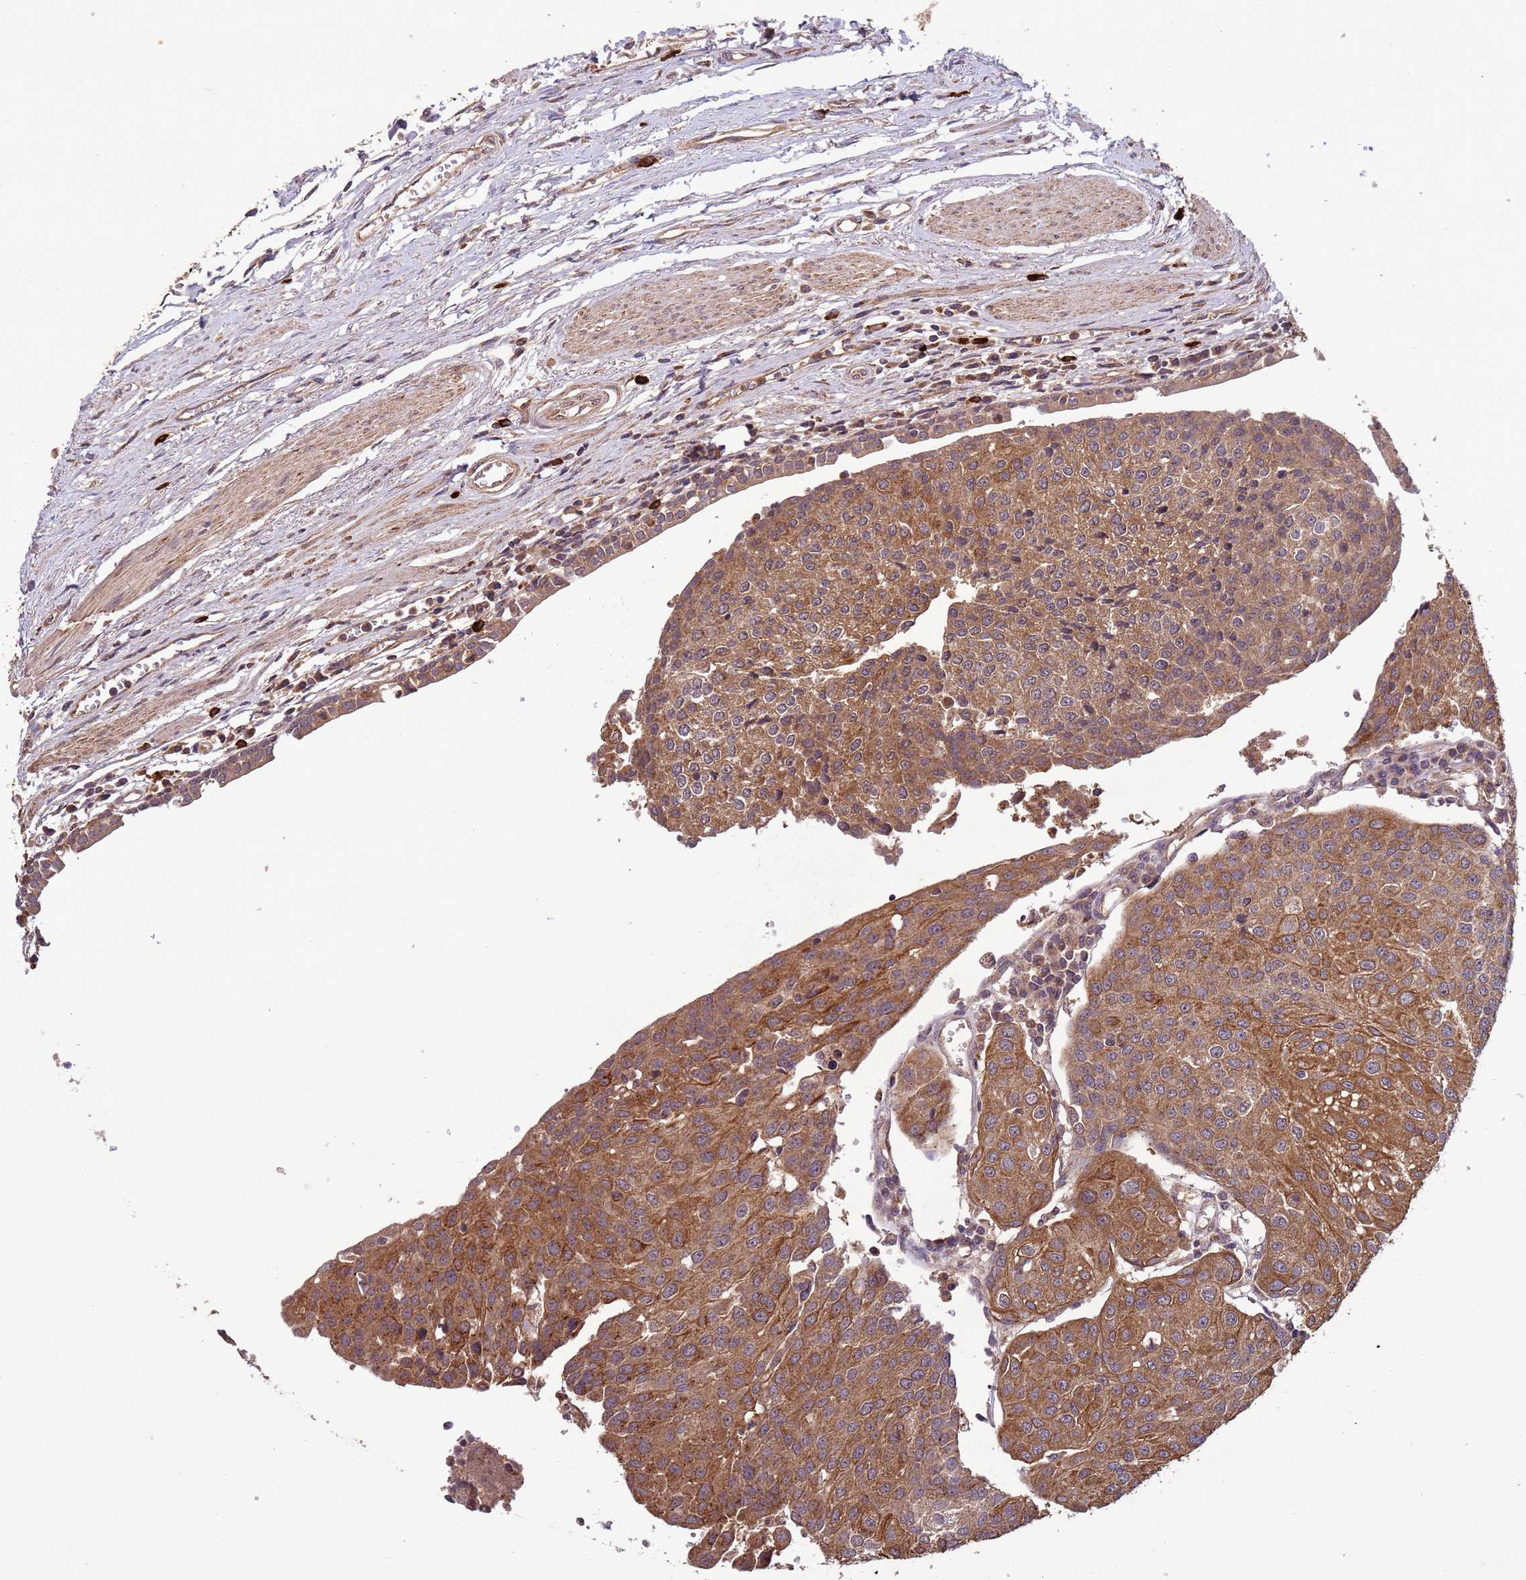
{"staining": {"intensity": "strong", "quantity": ">75%", "location": "cytoplasmic/membranous"}, "tissue": "urothelial cancer", "cell_type": "Tumor cells", "image_type": "cancer", "snomed": [{"axis": "morphology", "description": "Urothelial carcinoma, High grade"}, {"axis": "topography", "description": "Urinary bladder"}], "caption": "Immunohistochemistry staining of high-grade urothelial carcinoma, which reveals high levels of strong cytoplasmic/membranous expression in approximately >75% of tumor cells indicating strong cytoplasmic/membranous protein expression. The staining was performed using DAB (3,3'-diaminobenzidine) (brown) for protein detection and nuclei were counterstained in hematoxylin (blue).", "gene": "FASTKD1", "patient": {"sex": "female", "age": 85}}